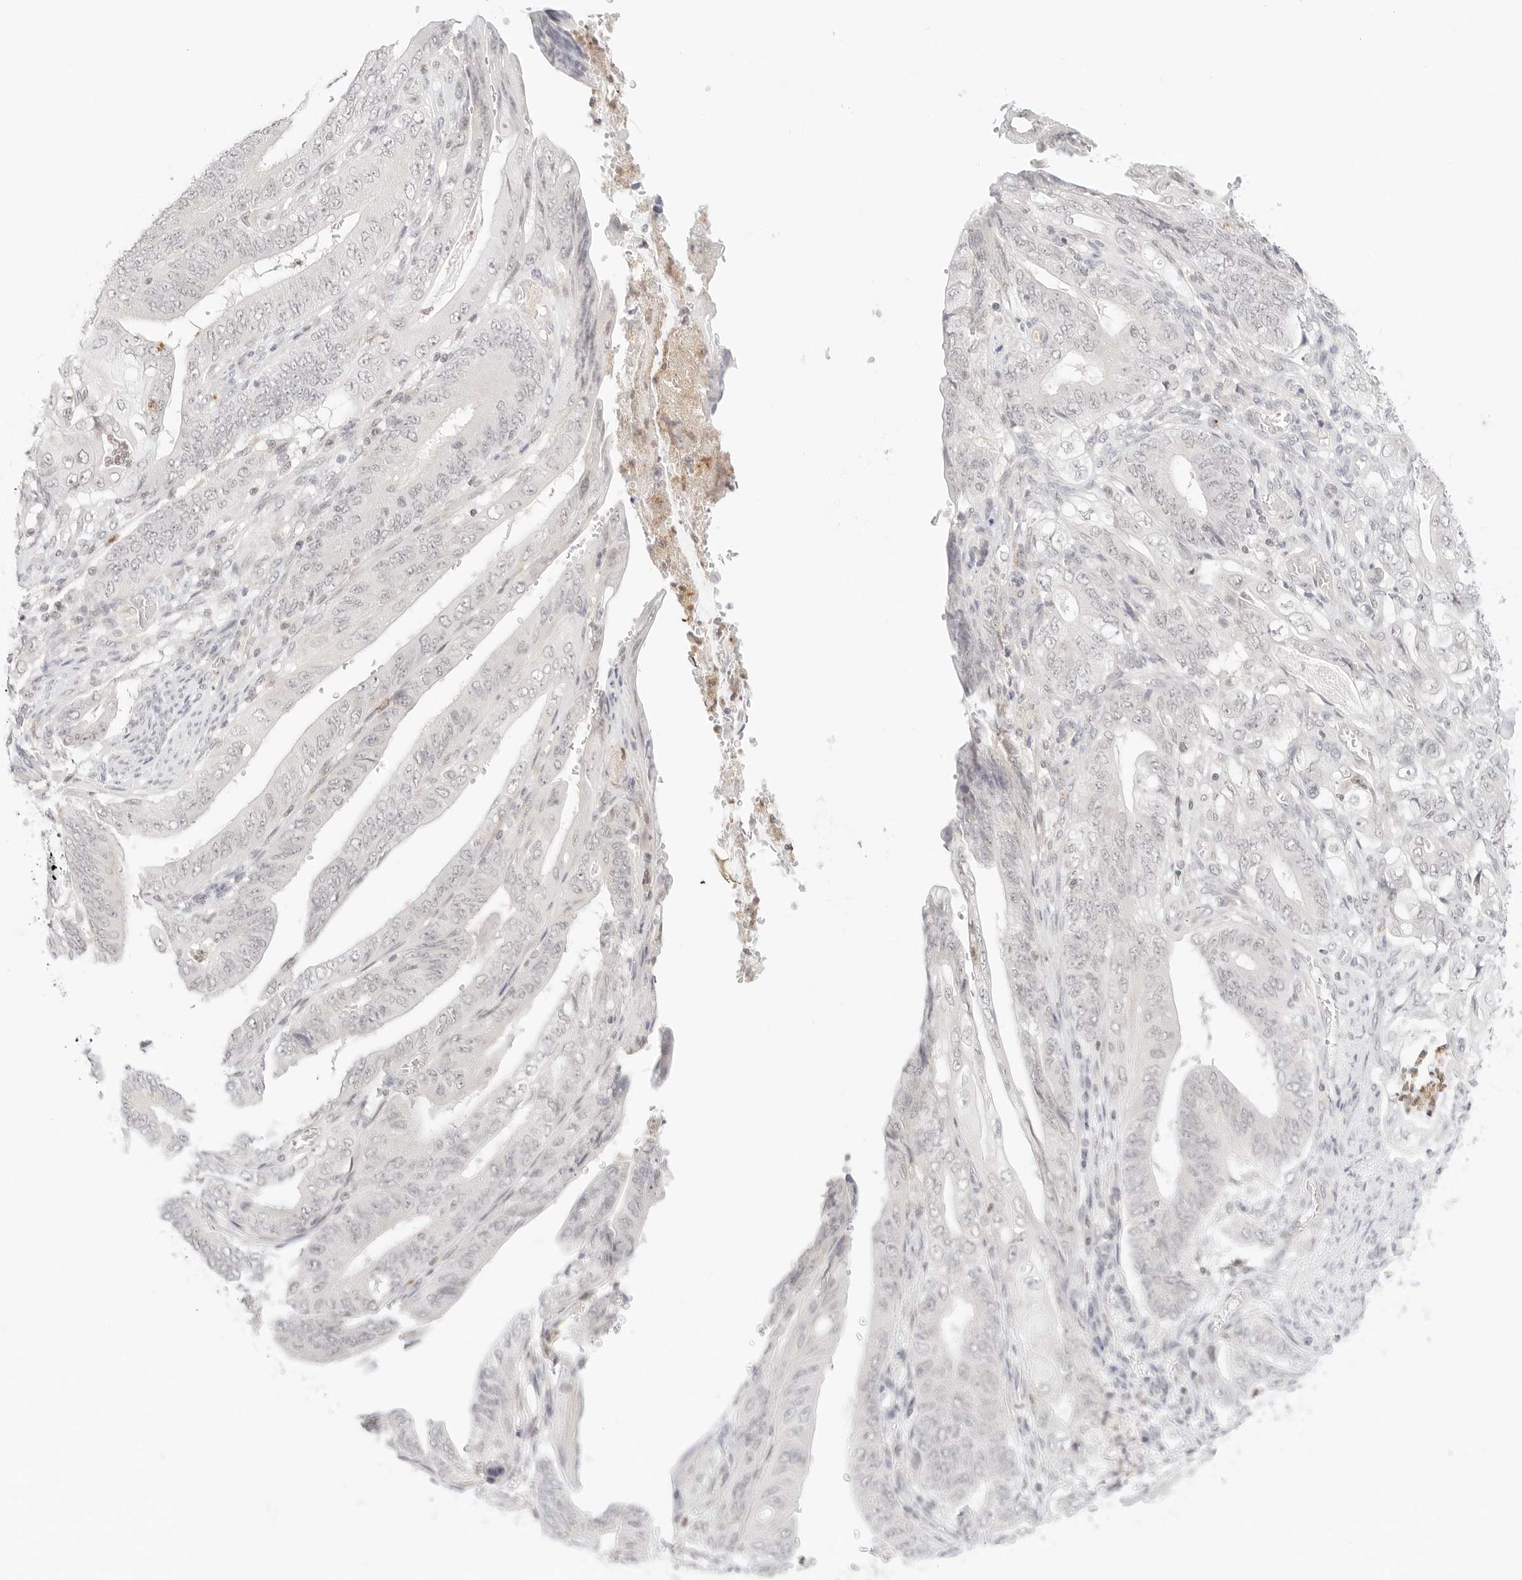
{"staining": {"intensity": "negative", "quantity": "none", "location": "none"}, "tissue": "stomach cancer", "cell_type": "Tumor cells", "image_type": "cancer", "snomed": [{"axis": "morphology", "description": "Adenocarcinoma, NOS"}, {"axis": "topography", "description": "Stomach"}], "caption": "A high-resolution micrograph shows immunohistochemistry (IHC) staining of stomach adenocarcinoma, which exhibits no significant expression in tumor cells.", "gene": "GNAS", "patient": {"sex": "female", "age": 73}}